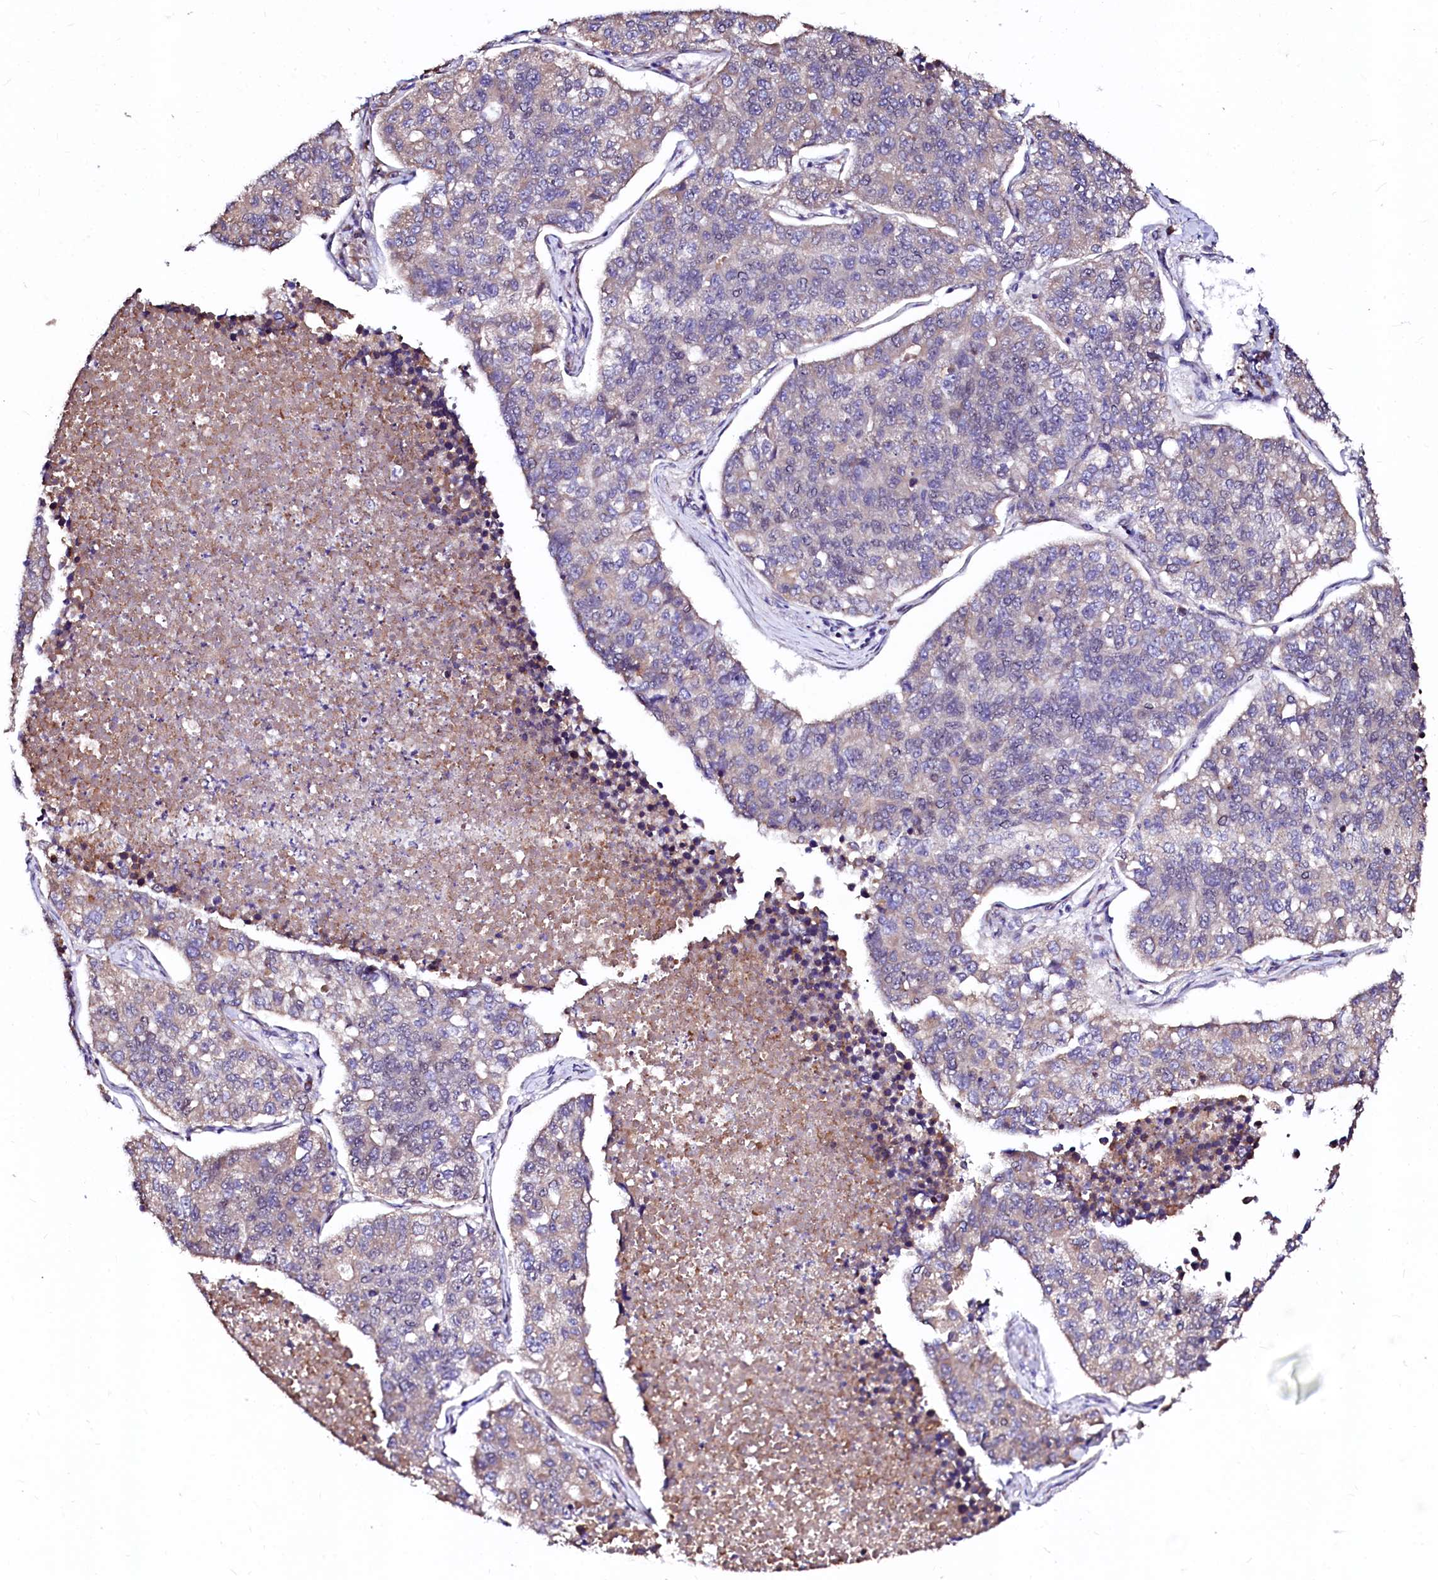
{"staining": {"intensity": "negative", "quantity": "none", "location": "none"}, "tissue": "lung cancer", "cell_type": "Tumor cells", "image_type": "cancer", "snomed": [{"axis": "morphology", "description": "Adenocarcinoma, NOS"}, {"axis": "topography", "description": "Lung"}], "caption": "High magnification brightfield microscopy of lung adenocarcinoma stained with DAB (3,3'-diaminobenzidine) (brown) and counterstained with hematoxylin (blue): tumor cells show no significant positivity.", "gene": "GPR176", "patient": {"sex": "male", "age": 49}}